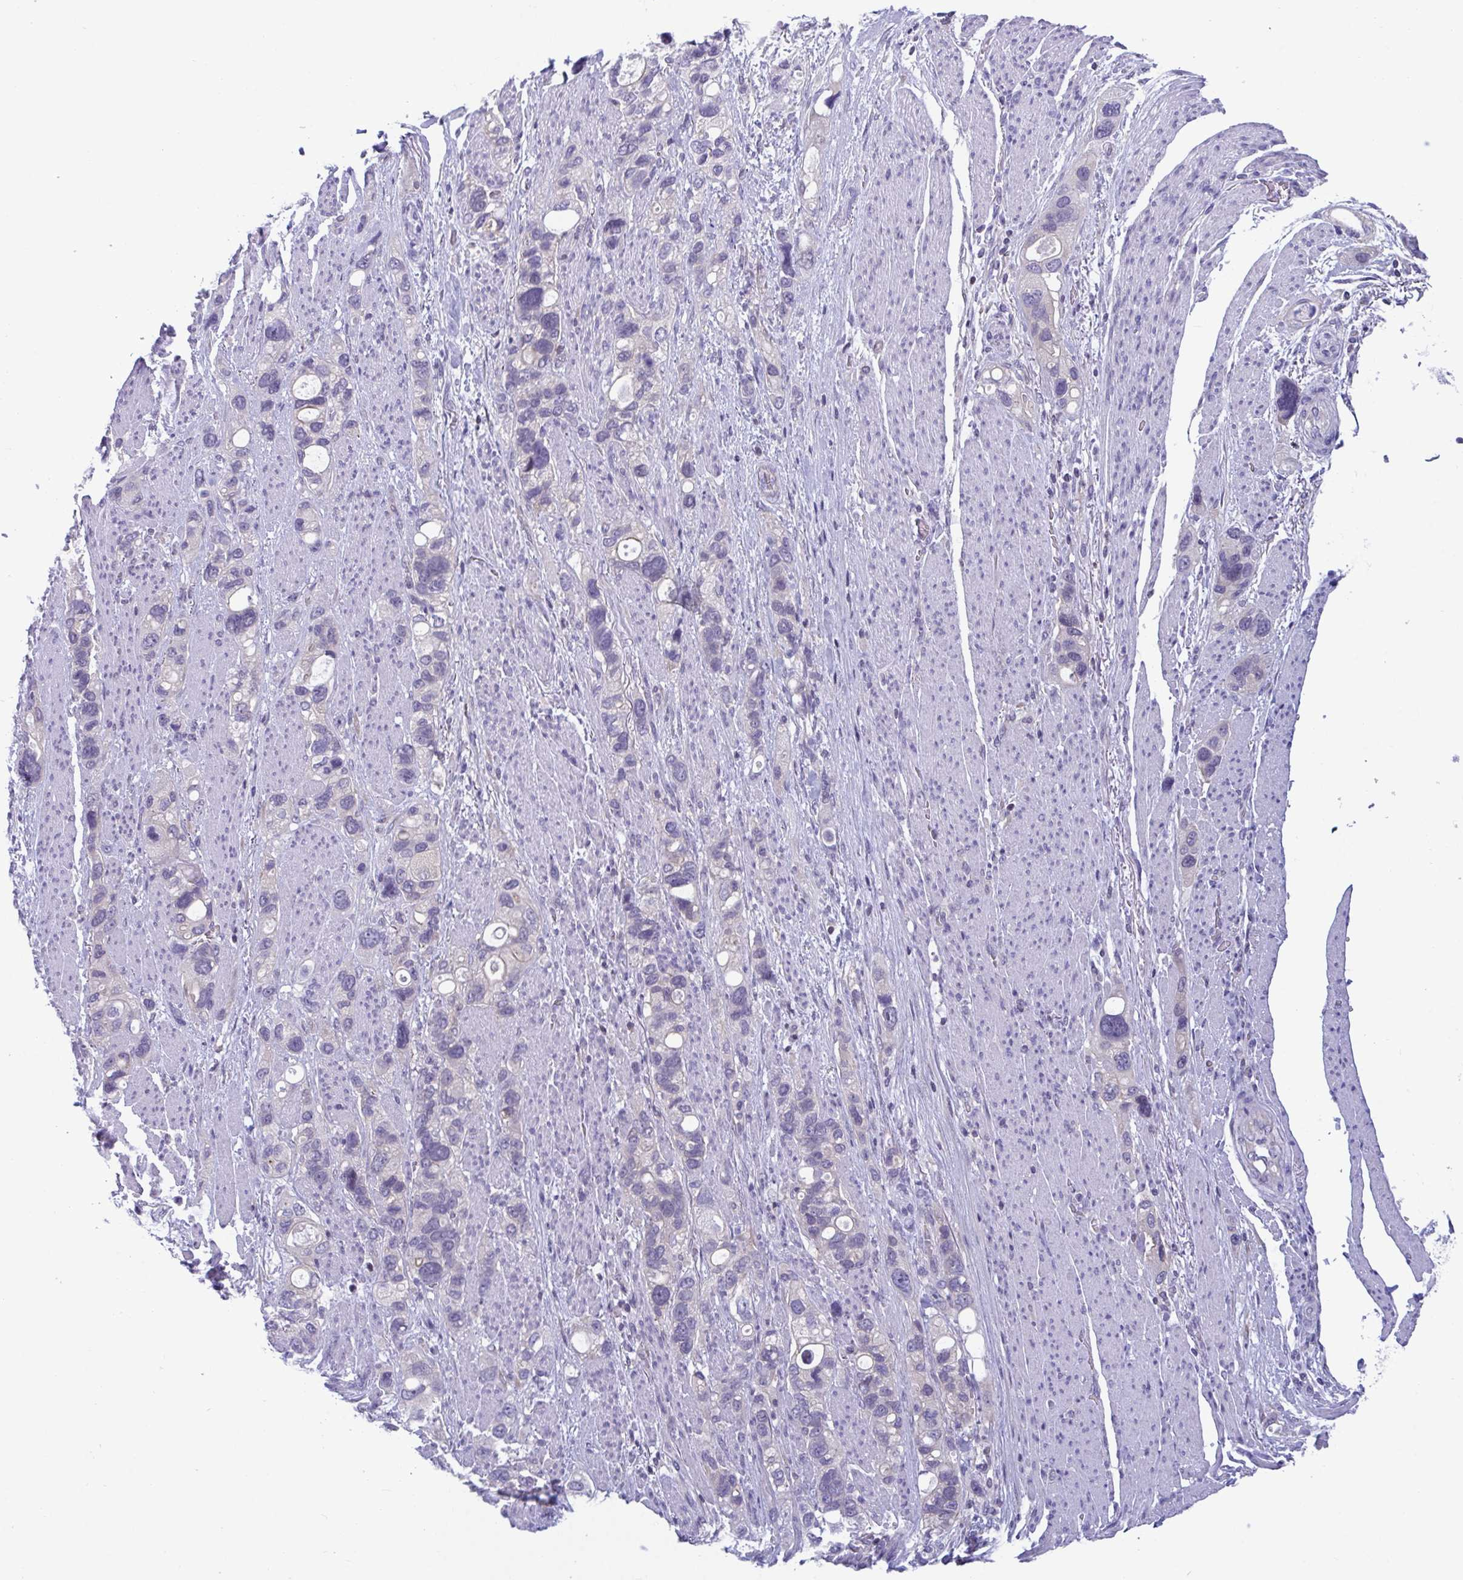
{"staining": {"intensity": "negative", "quantity": "none", "location": "none"}, "tissue": "stomach cancer", "cell_type": "Tumor cells", "image_type": "cancer", "snomed": [{"axis": "morphology", "description": "Adenocarcinoma, NOS"}, {"axis": "topography", "description": "Stomach, upper"}], "caption": "Image shows no protein expression in tumor cells of stomach cancer tissue.", "gene": "SNX11", "patient": {"sex": "female", "age": 81}}